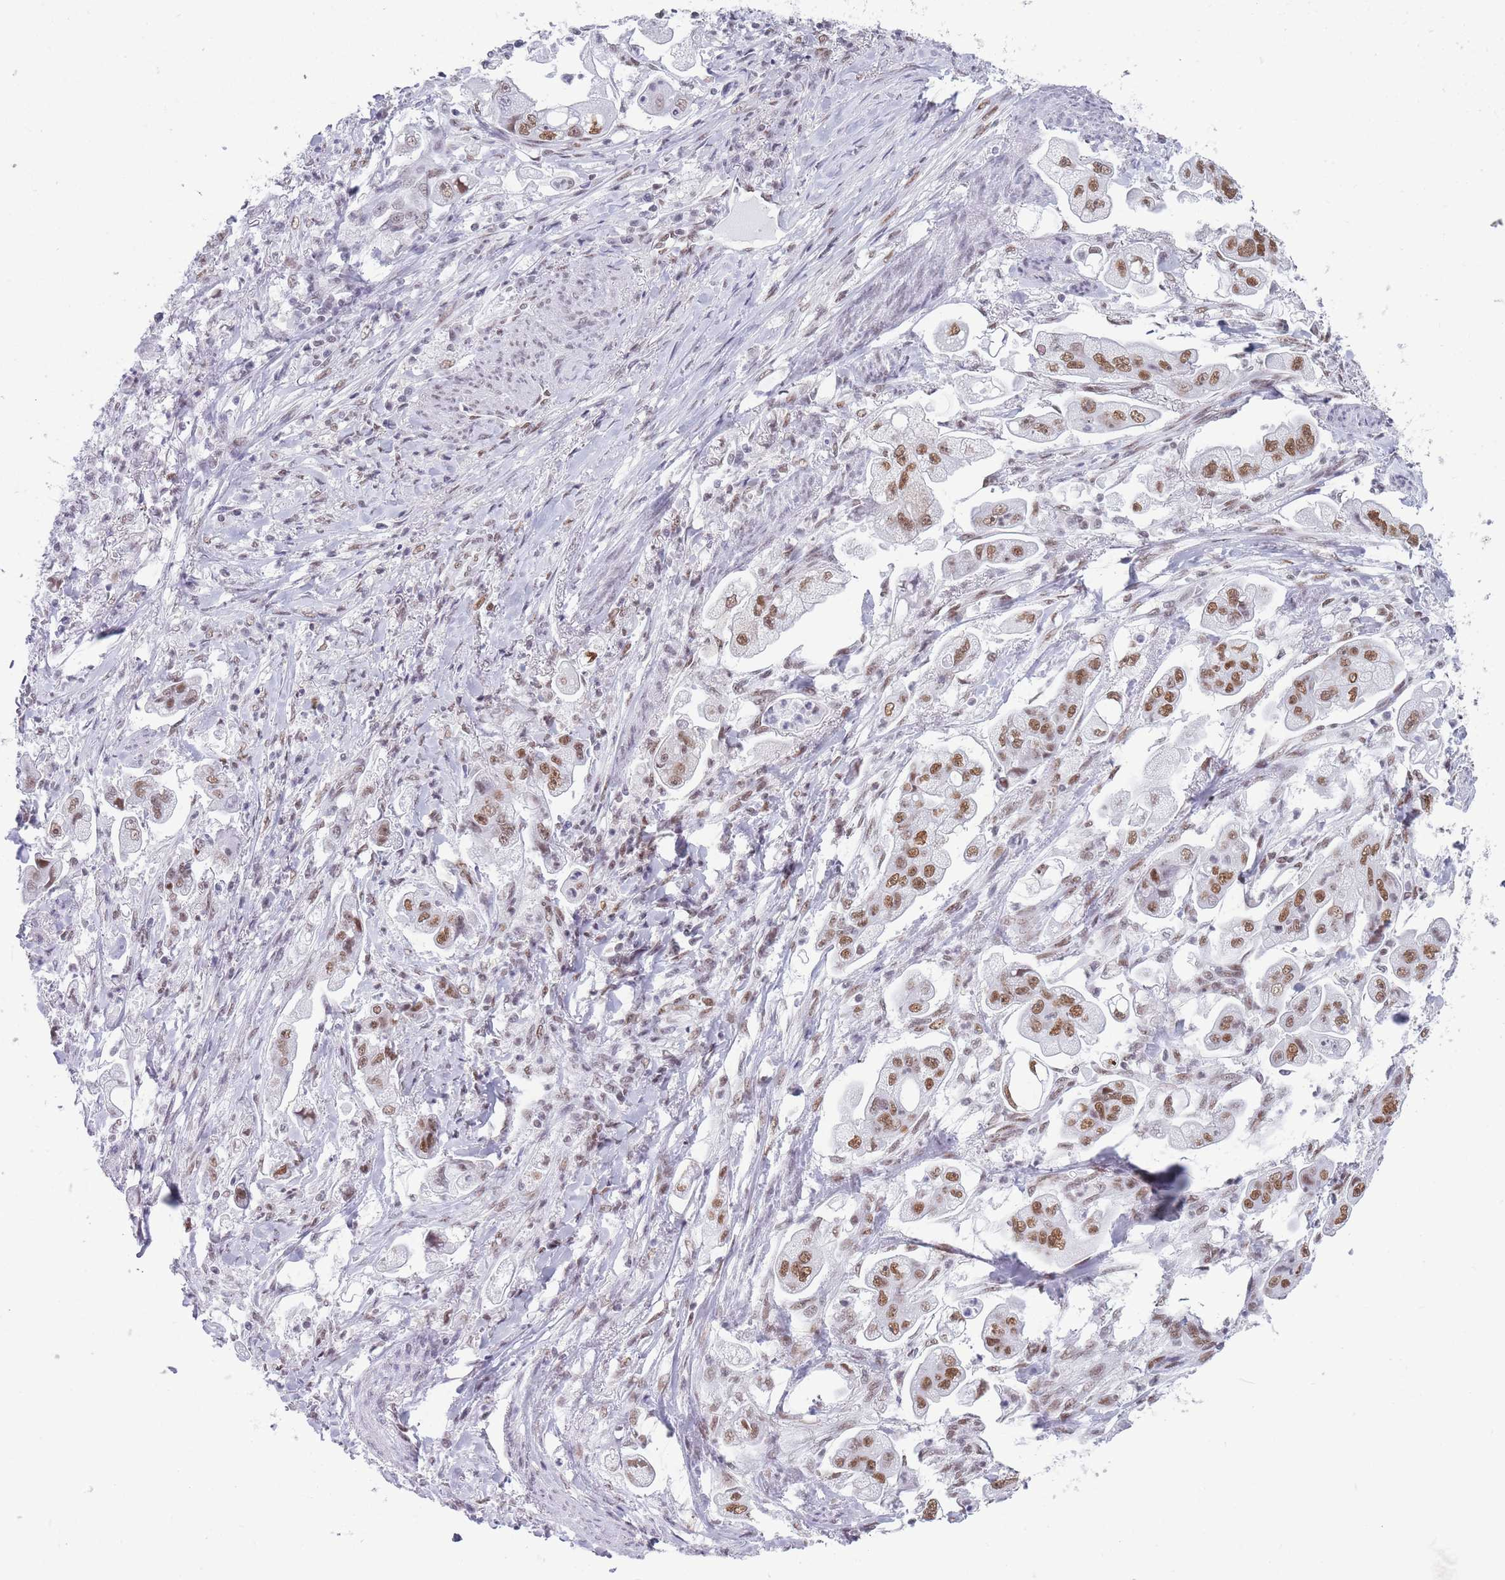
{"staining": {"intensity": "moderate", "quantity": ">75%", "location": "nuclear"}, "tissue": "stomach cancer", "cell_type": "Tumor cells", "image_type": "cancer", "snomed": [{"axis": "morphology", "description": "Adenocarcinoma, NOS"}, {"axis": "topography", "description": "Stomach"}], "caption": "DAB immunohistochemical staining of adenocarcinoma (stomach) reveals moderate nuclear protein positivity in about >75% of tumor cells. The staining is performed using DAB brown chromogen to label protein expression. The nuclei are counter-stained blue using hematoxylin.", "gene": "HNRNPUL1", "patient": {"sex": "male", "age": 62}}